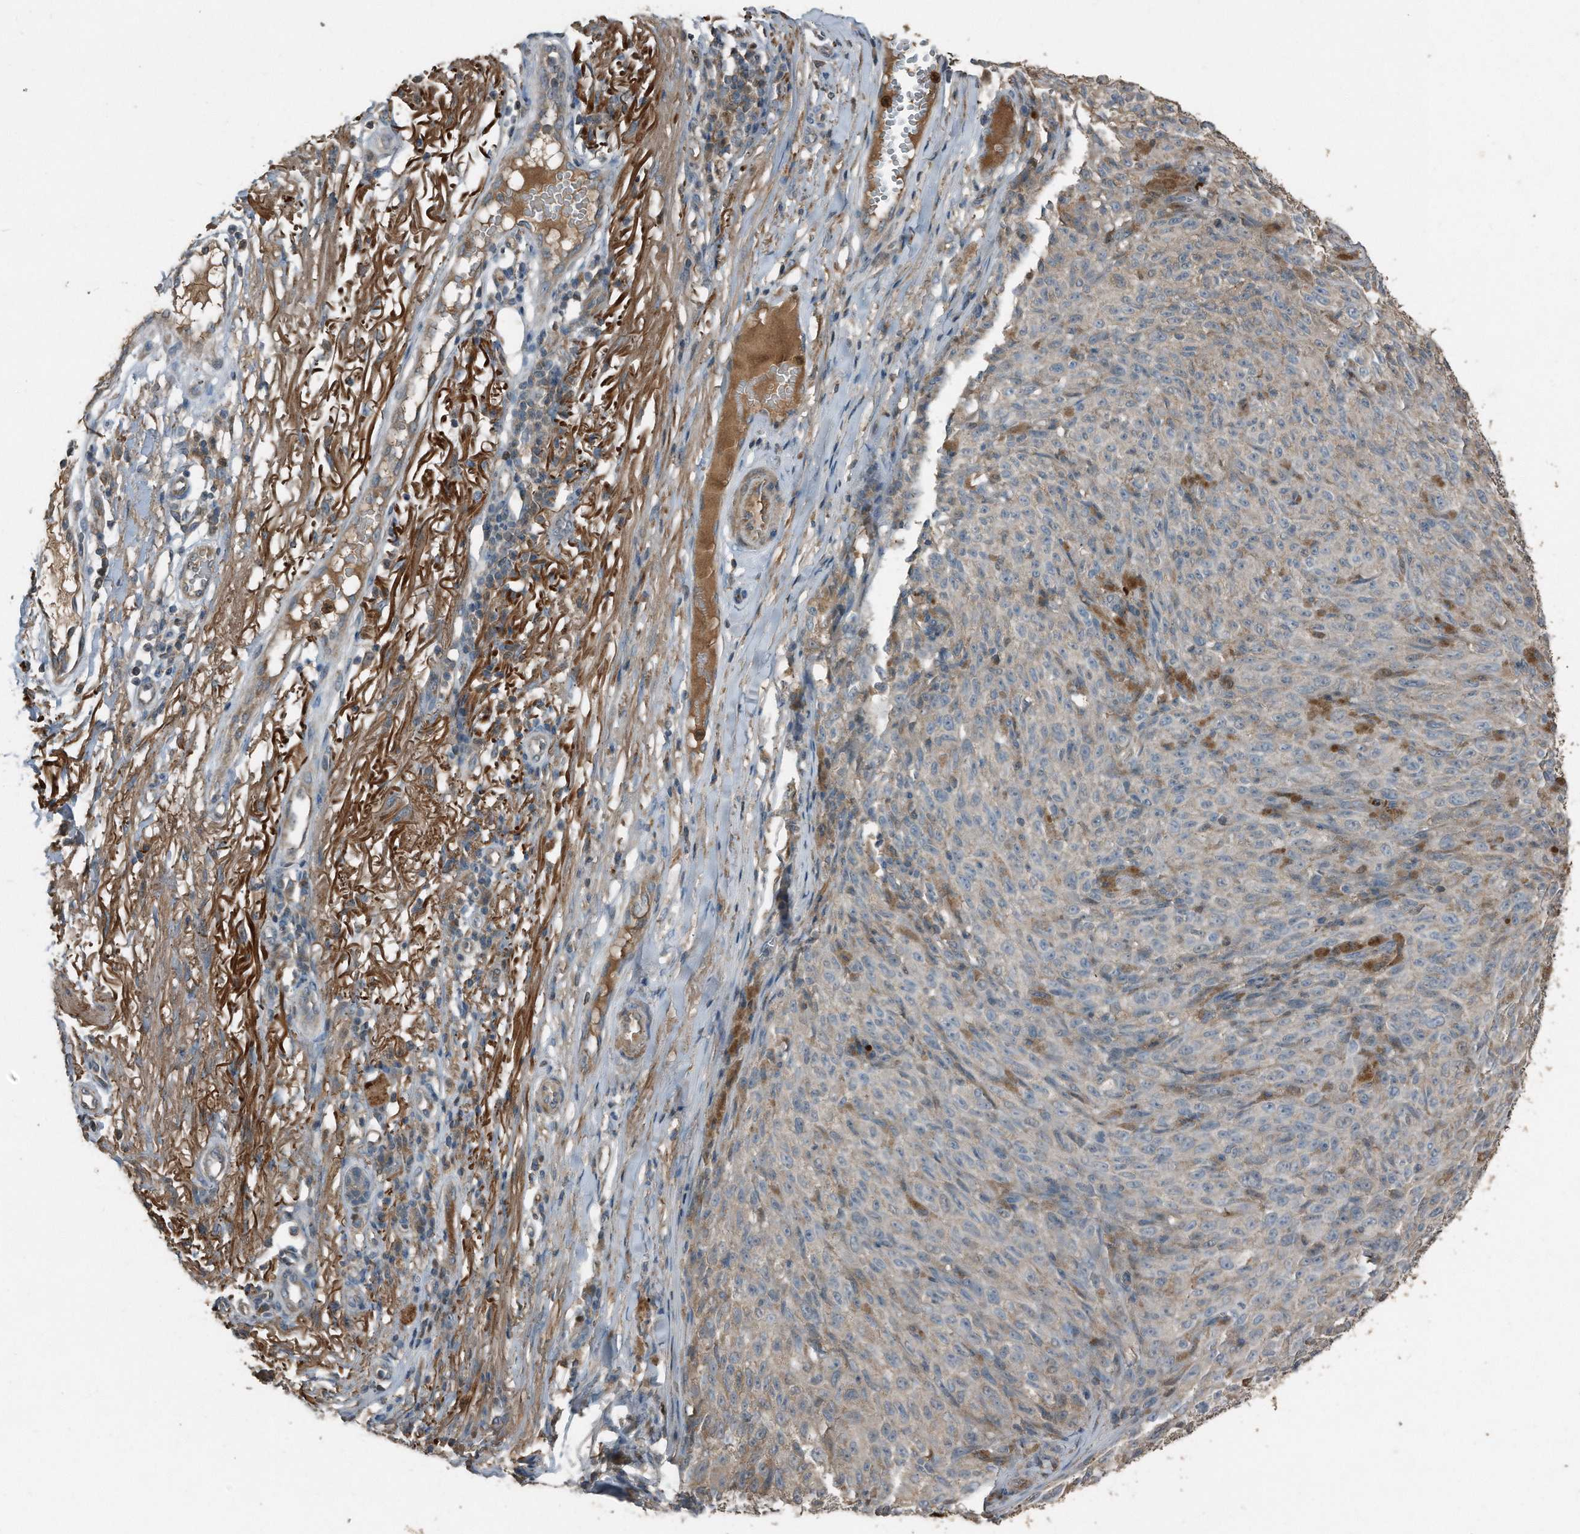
{"staining": {"intensity": "negative", "quantity": "none", "location": "none"}, "tissue": "melanoma", "cell_type": "Tumor cells", "image_type": "cancer", "snomed": [{"axis": "morphology", "description": "Malignant melanoma, NOS"}, {"axis": "topography", "description": "Skin"}], "caption": "Immunohistochemistry micrograph of human melanoma stained for a protein (brown), which demonstrates no positivity in tumor cells. (DAB (3,3'-diaminobenzidine) IHC with hematoxylin counter stain).", "gene": "C9", "patient": {"sex": "female", "age": 82}}